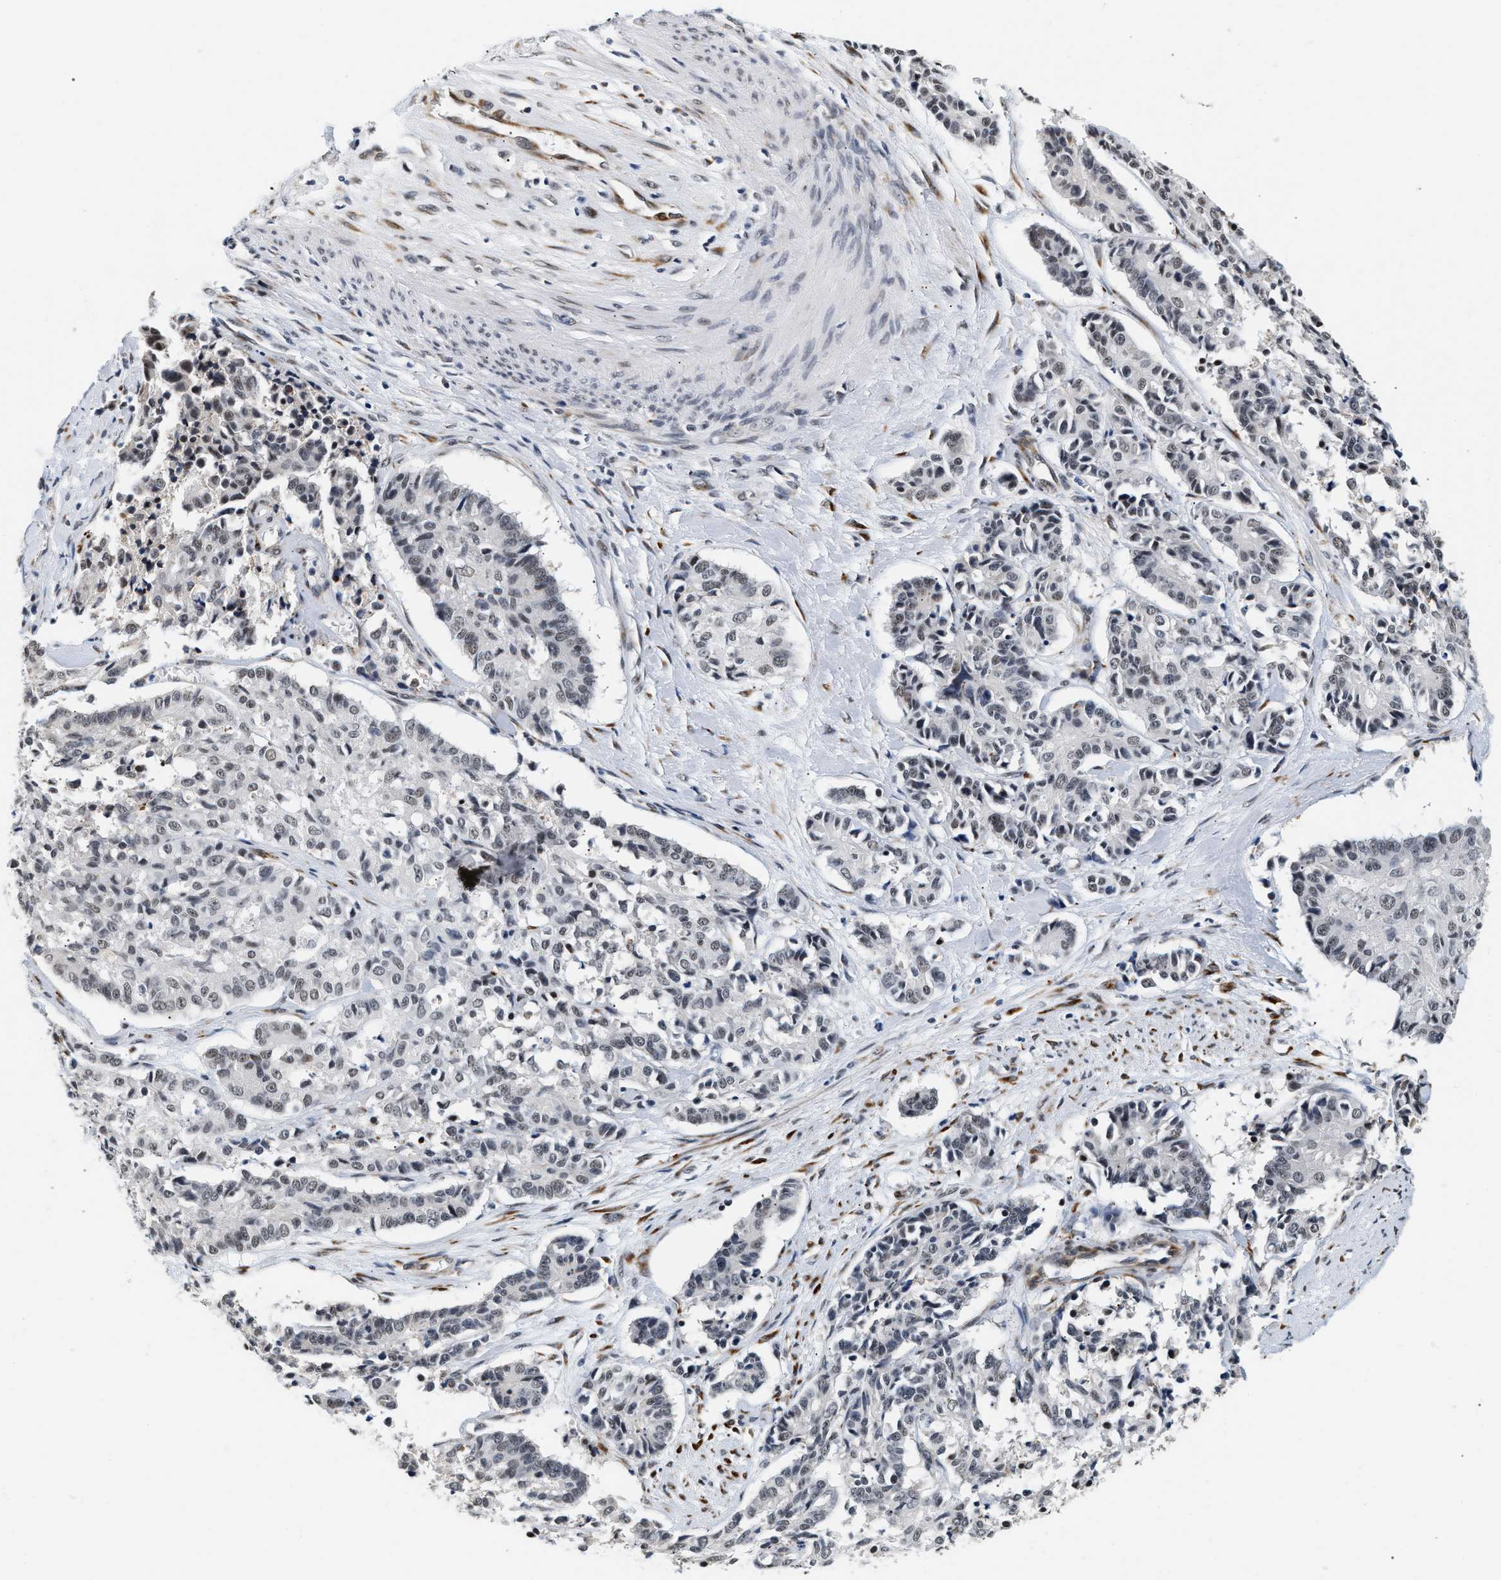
{"staining": {"intensity": "weak", "quantity": "<25%", "location": "nuclear"}, "tissue": "cervical cancer", "cell_type": "Tumor cells", "image_type": "cancer", "snomed": [{"axis": "morphology", "description": "Squamous cell carcinoma, NOS"}, {"axis": "topography", "description": "Cervix"}], "caption": "IHC image of neoplastic tissue: human cervical cancer (squamous cell carcinoma) stained with DAB demonstrates no significant protein expression in tumor cells.", "gene": "THOC1", "patient": {"sex": "female", "age": 35}}